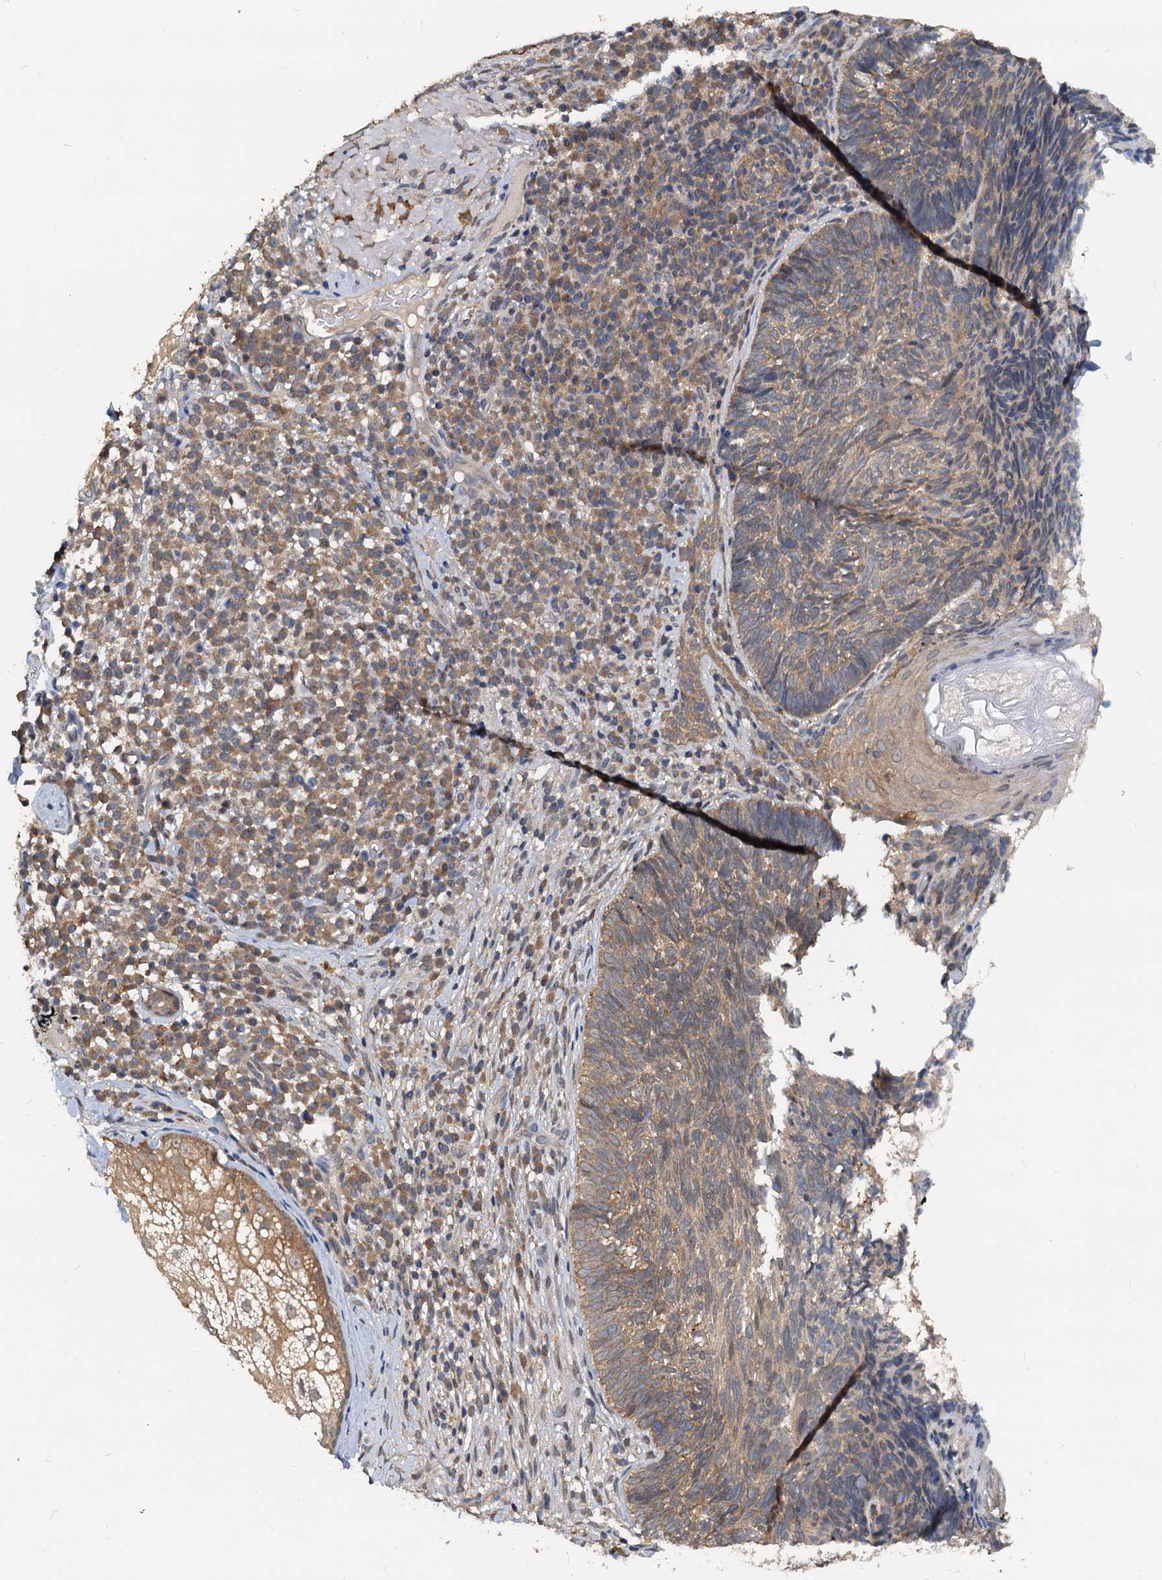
{"staining": {"intensity": "moderate", "quantity": "25%-75%", "location": "cytoplasmic/membranous"}, "tissue": "skin cancer", "cell_type": "Tumor cells", "image_type": "cancer", "snomed": [{"axis": "morphology", "description": "Basal cell carcinoma"}, {"axis": "topography", "description": "Skin"}], "caption": "High-magnification brightfield microscopy of basal cell carcinoma (skin) stained with DAB (3,3'-diaminobenzidine) (brown) and counterstained with hematoxylin (blue). tumor cells exhibit moderate cytoplasmic/membranous staining is identified in about25%-75% of cells.", "gene": "PTGES3", "patient": {"sex": "male", "age": 88}}